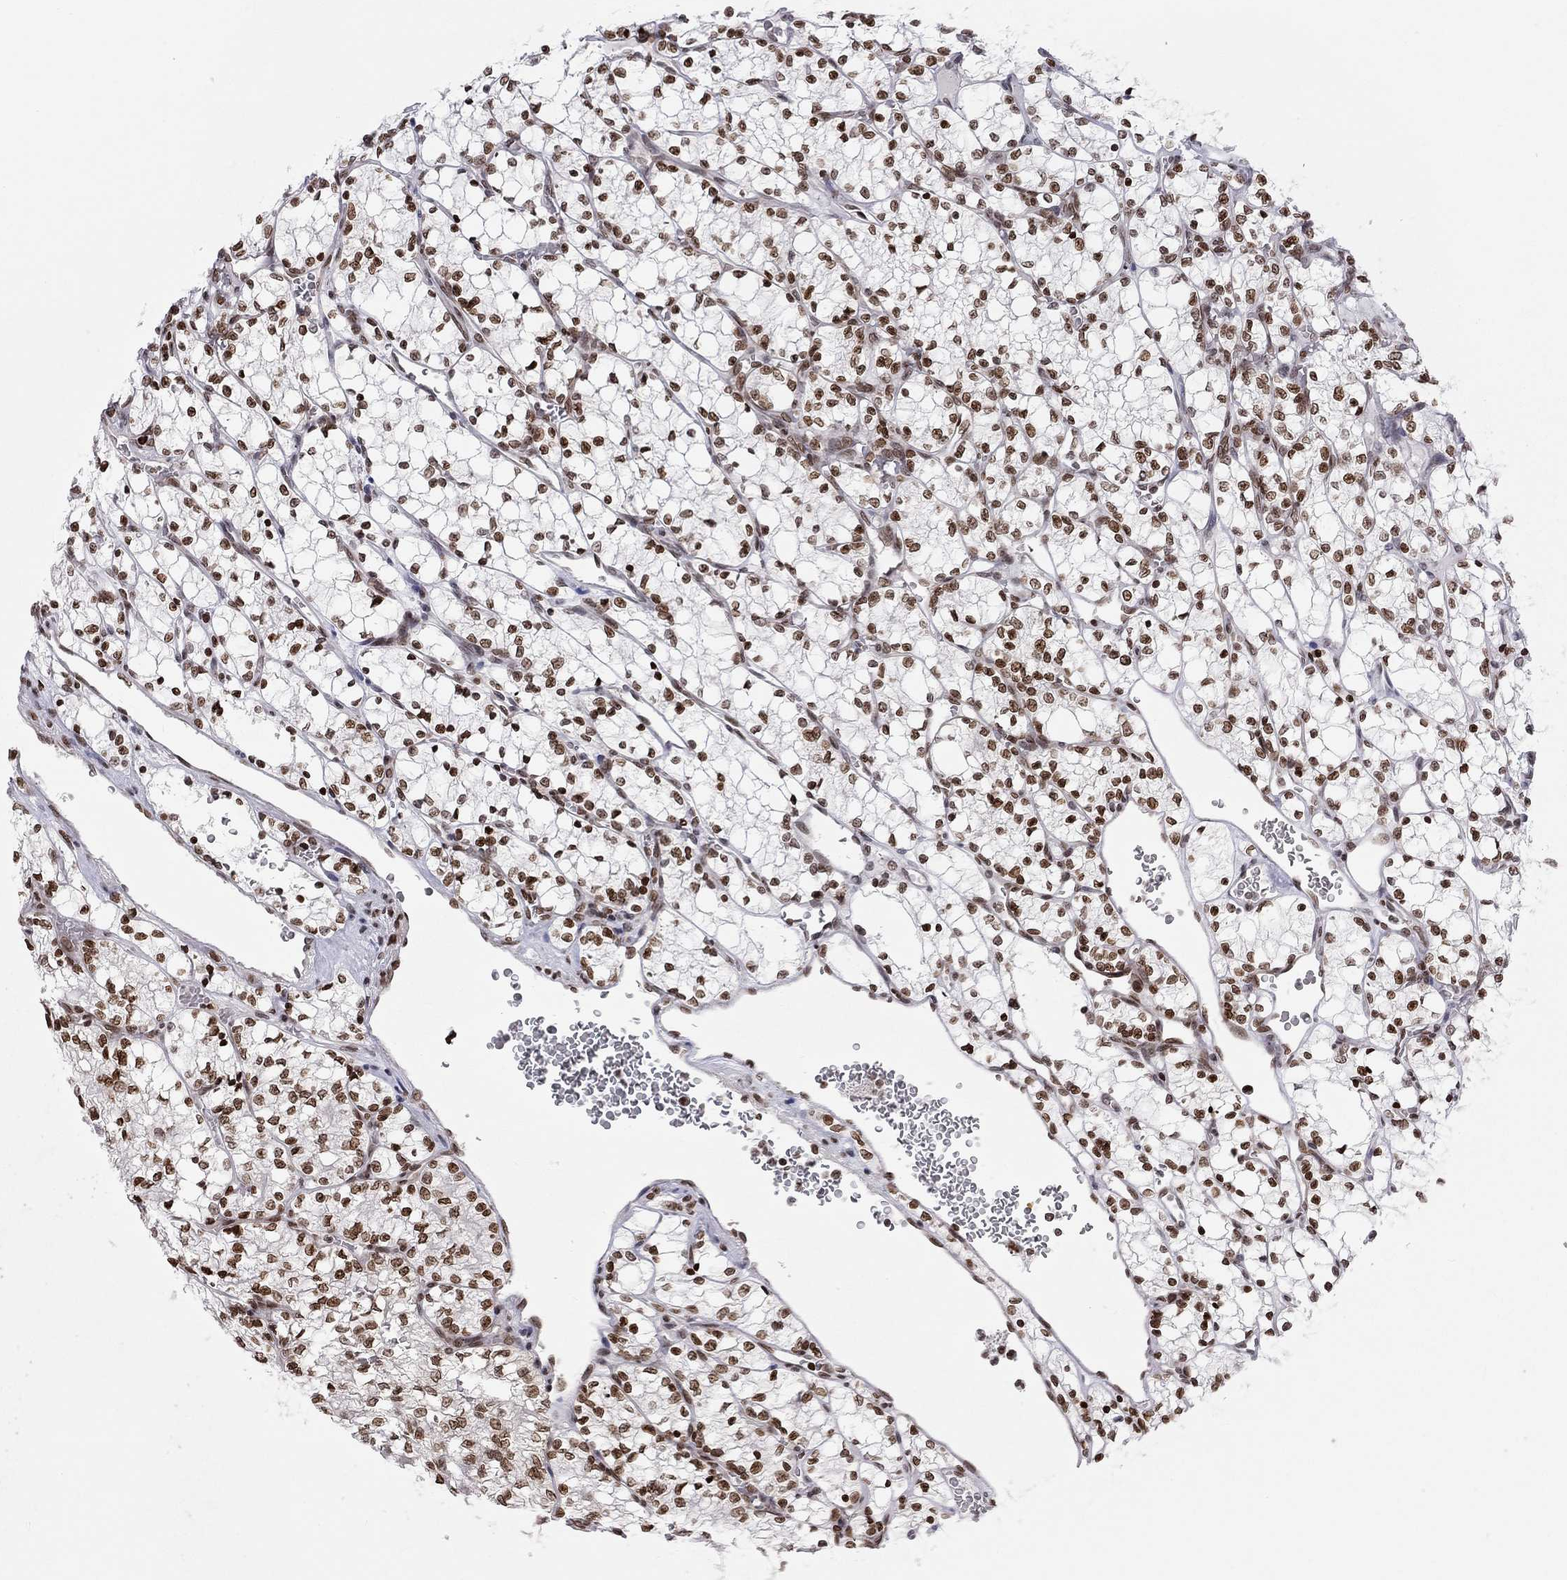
{"staining": {"intensity": "strong", "quantity": ">75%", "location": "nuclear"}, "tissue": "renal cancer", "cell_type": "Tumor cells", "image_type": "cancer", "snomed": [{"axis": "morphology", "description": "Adenocarcinoma, NOS"}, {"axis": "topography", "description": "Kidney"}], "caption": "Protein analysis of renal cancer (adenocarcinoma) tissue exhibits strong nuclear staining in about >75% of tumor cells.", "gene": "H2AX", "patient": {"sex": "female", "age": 69}}